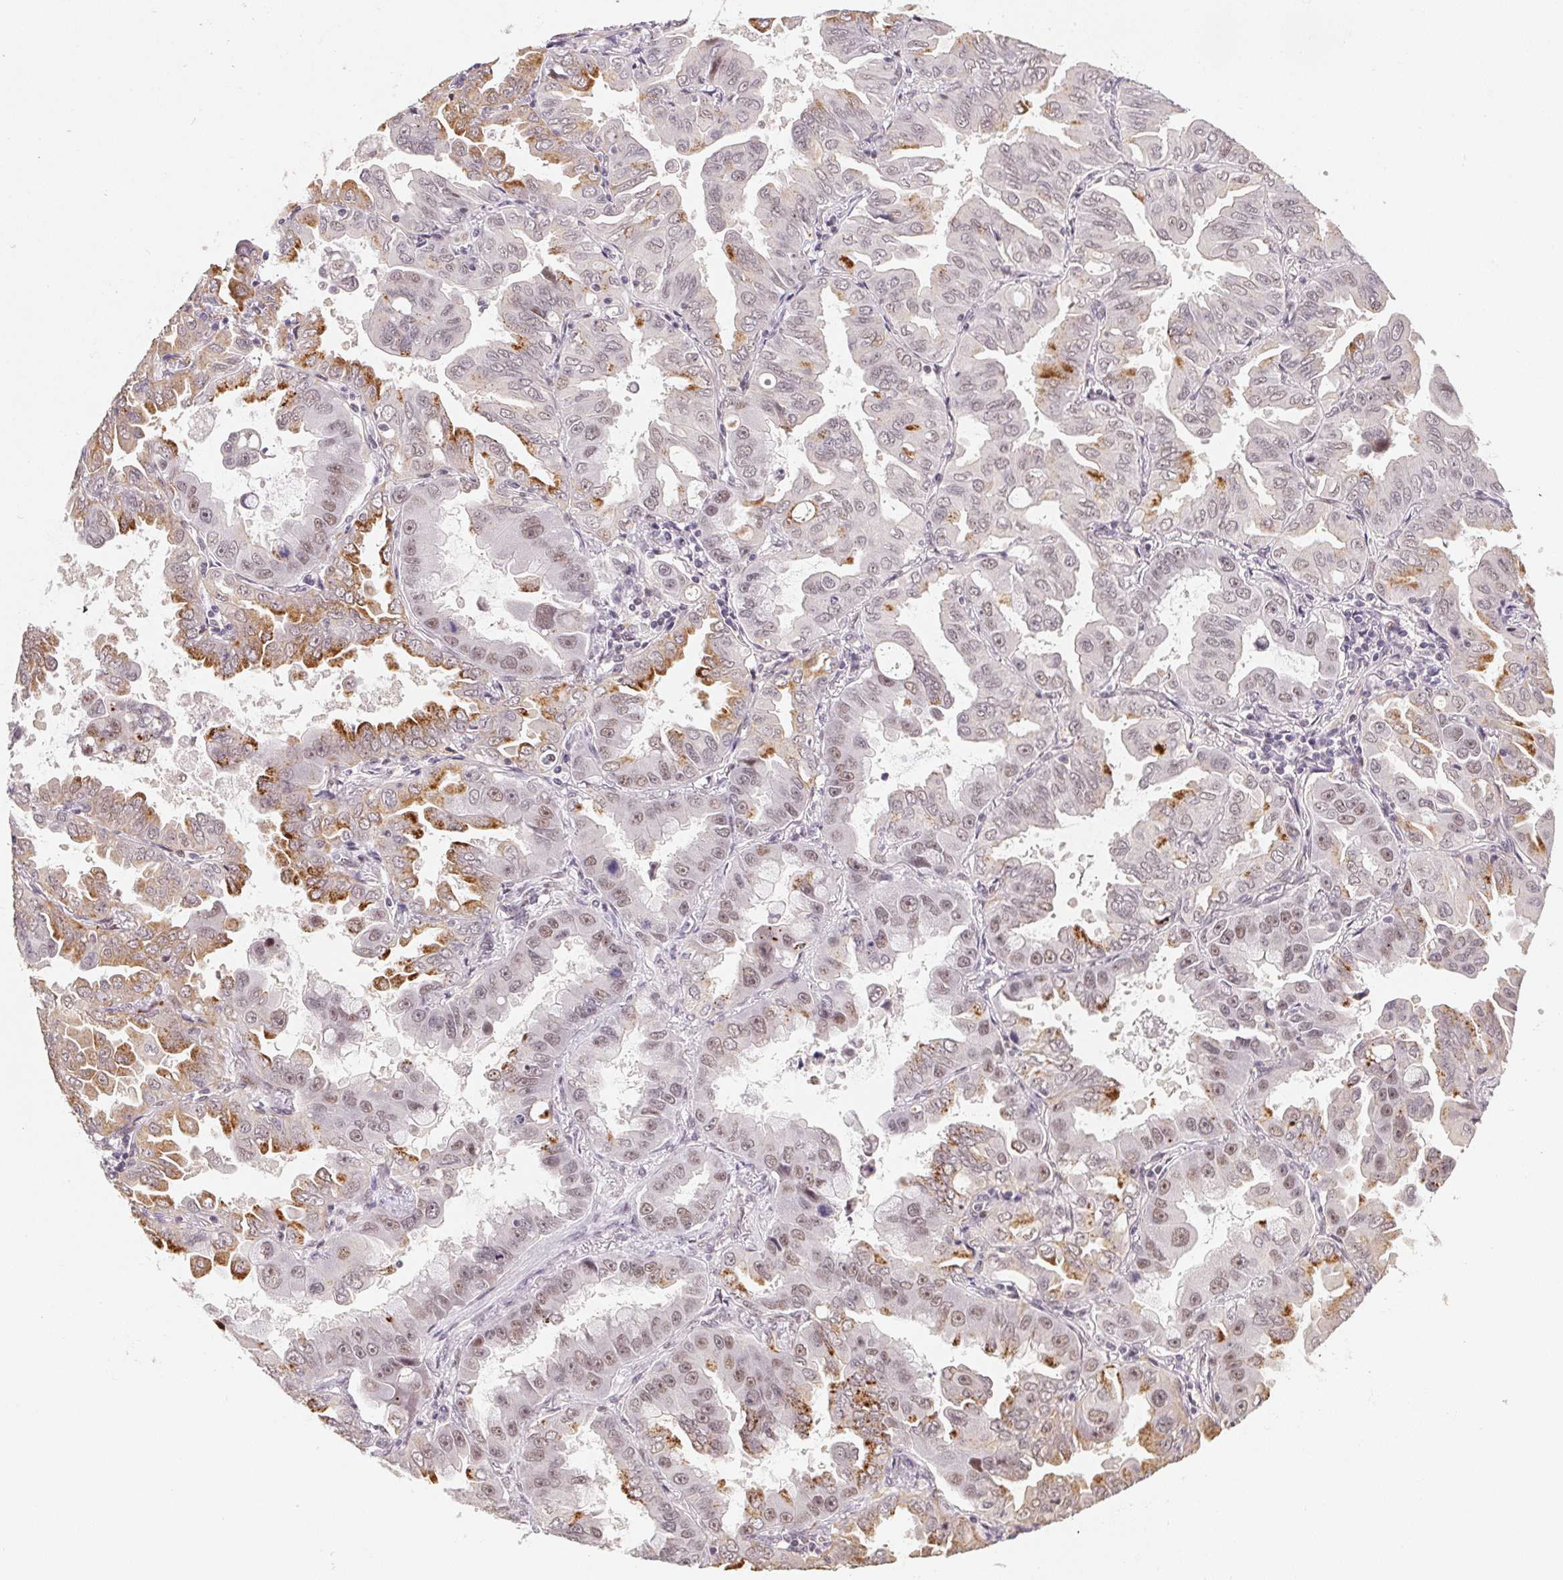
{"staining": {"intensity": "moderate", "quantity": "<25%", "location": "cytoplasmic/membranous,nuclear"}, "tissue": "lung cancer", "cell_type": "Tumor cells", "image_type": "cancer", "snomed": [{"axis": "morphology", "description": "Adenocarcinoma, NOS"}, {"axis": "topography", "description": "Lung"}], "caption": "Immunohistochemistry (IHC) (DAB (3,3'-diaminobenzidine)) staining of lung adenocarcinoma displays moderate cytoplasmic/membranous and nuclear protein positivity in approximately <25% of tumor cells.", "gene": "KDM4D", "patient": {"sex": "male", "age": 64}}